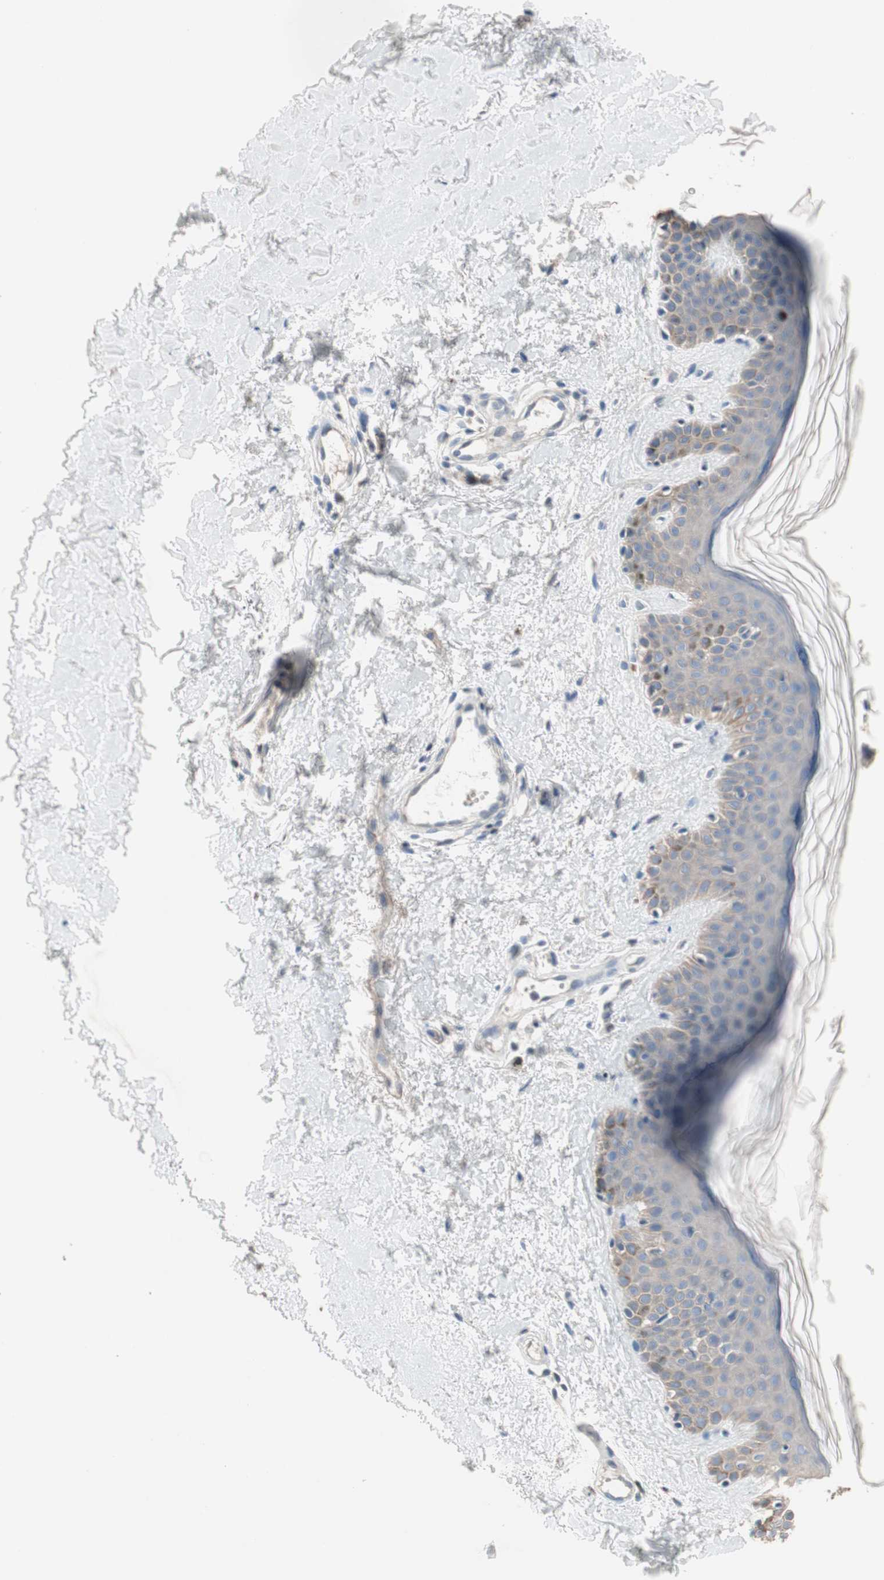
{"staining": {"intensity": "negative", "quantity": "none", "location": "none"}, "tissue": "skin", "cell_type": "Fibroblasts", "image_type": "normal", "snomed": [{"axis": "morphology", "description": "Normal tissue, NOS"}, {"axis": "topography", "description": "Skin"}], "caption": "Protein analysis of normal skin shows no significant staining in fibroblasts.", "gene": "ALPL", "patient": {"sex": "male", "age": 67}}